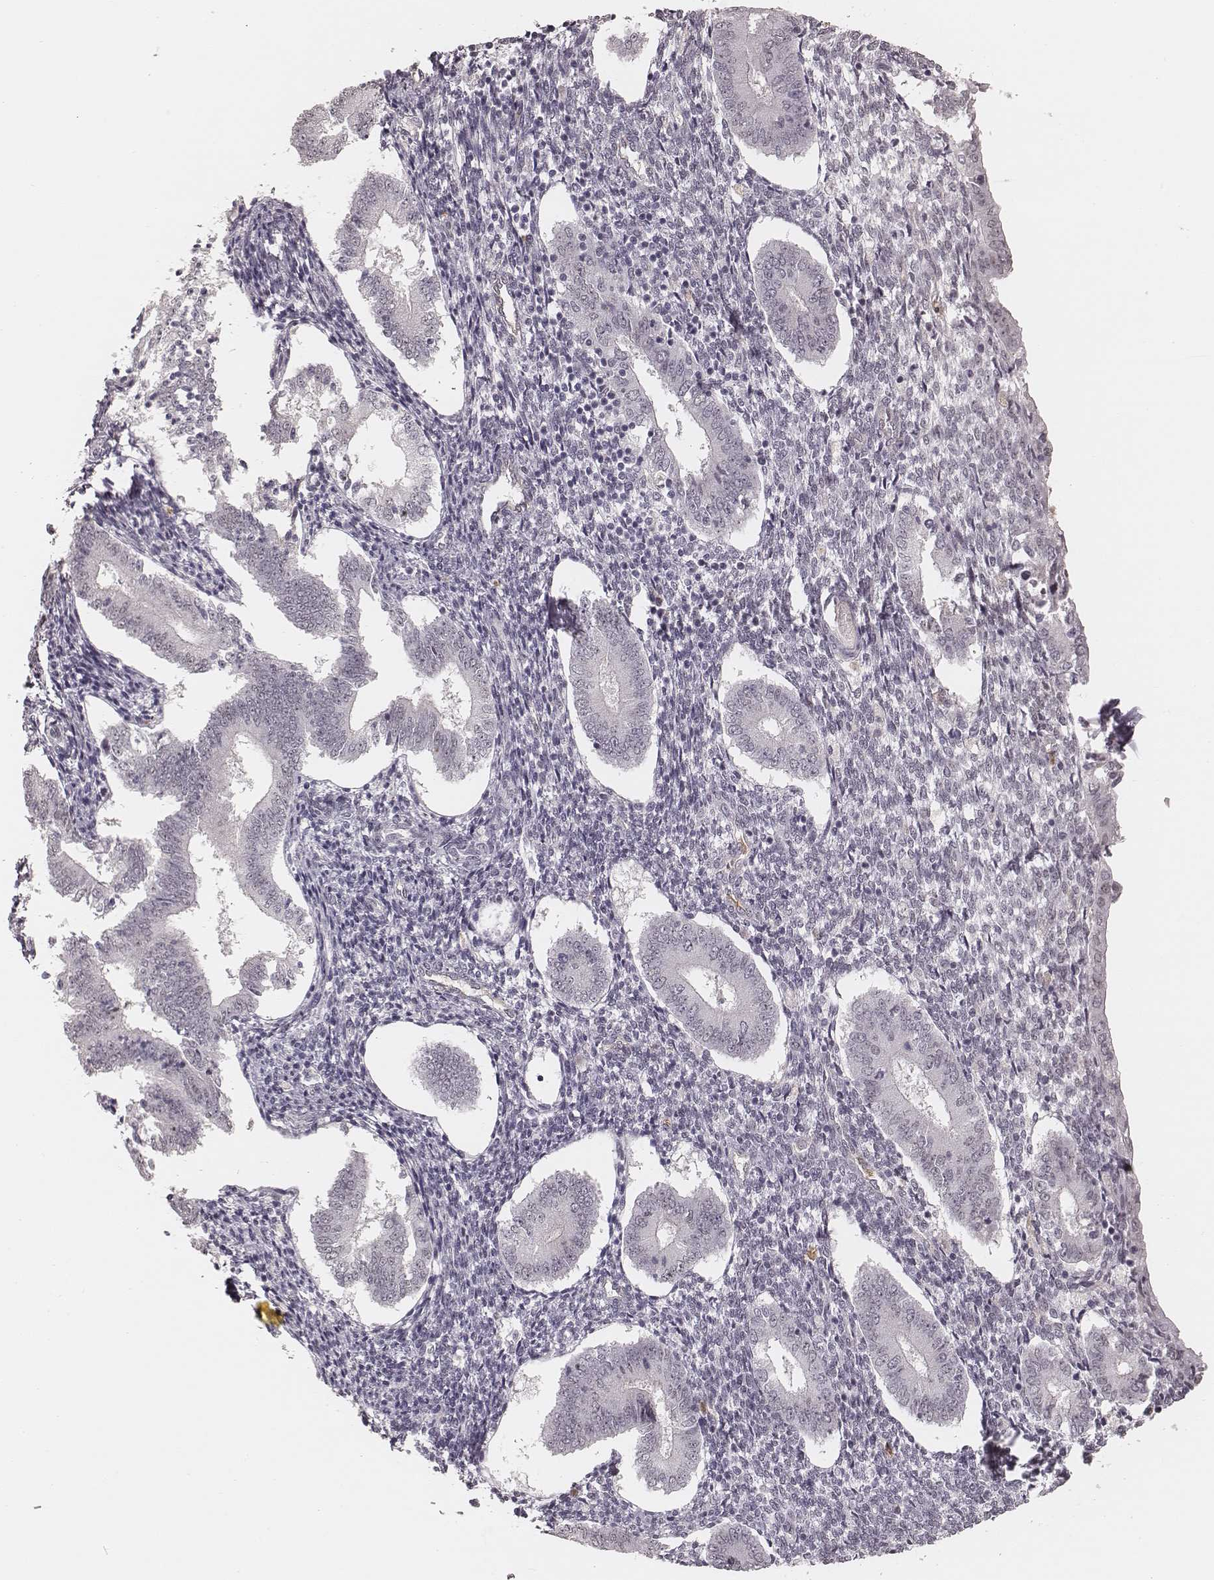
{"staining": {"intensity": "negative", "quantity": "none", "location": "none"}, "tissue": "endometrium", "cell_type": "Cells in endometrial stroma", "image_type": "normal", "snomed": [{"axis": "morphology", "description": "Normal tissue, NOS"}, {"axis": "topography", "description": "Endometrium"}], "caption": "Immunohistochemistry of unremarkable endometrium demonstrates no expression in cells in endometrial stroma.", "gene": "KITLG", "patient": {"sex": "female", "age": 40}}